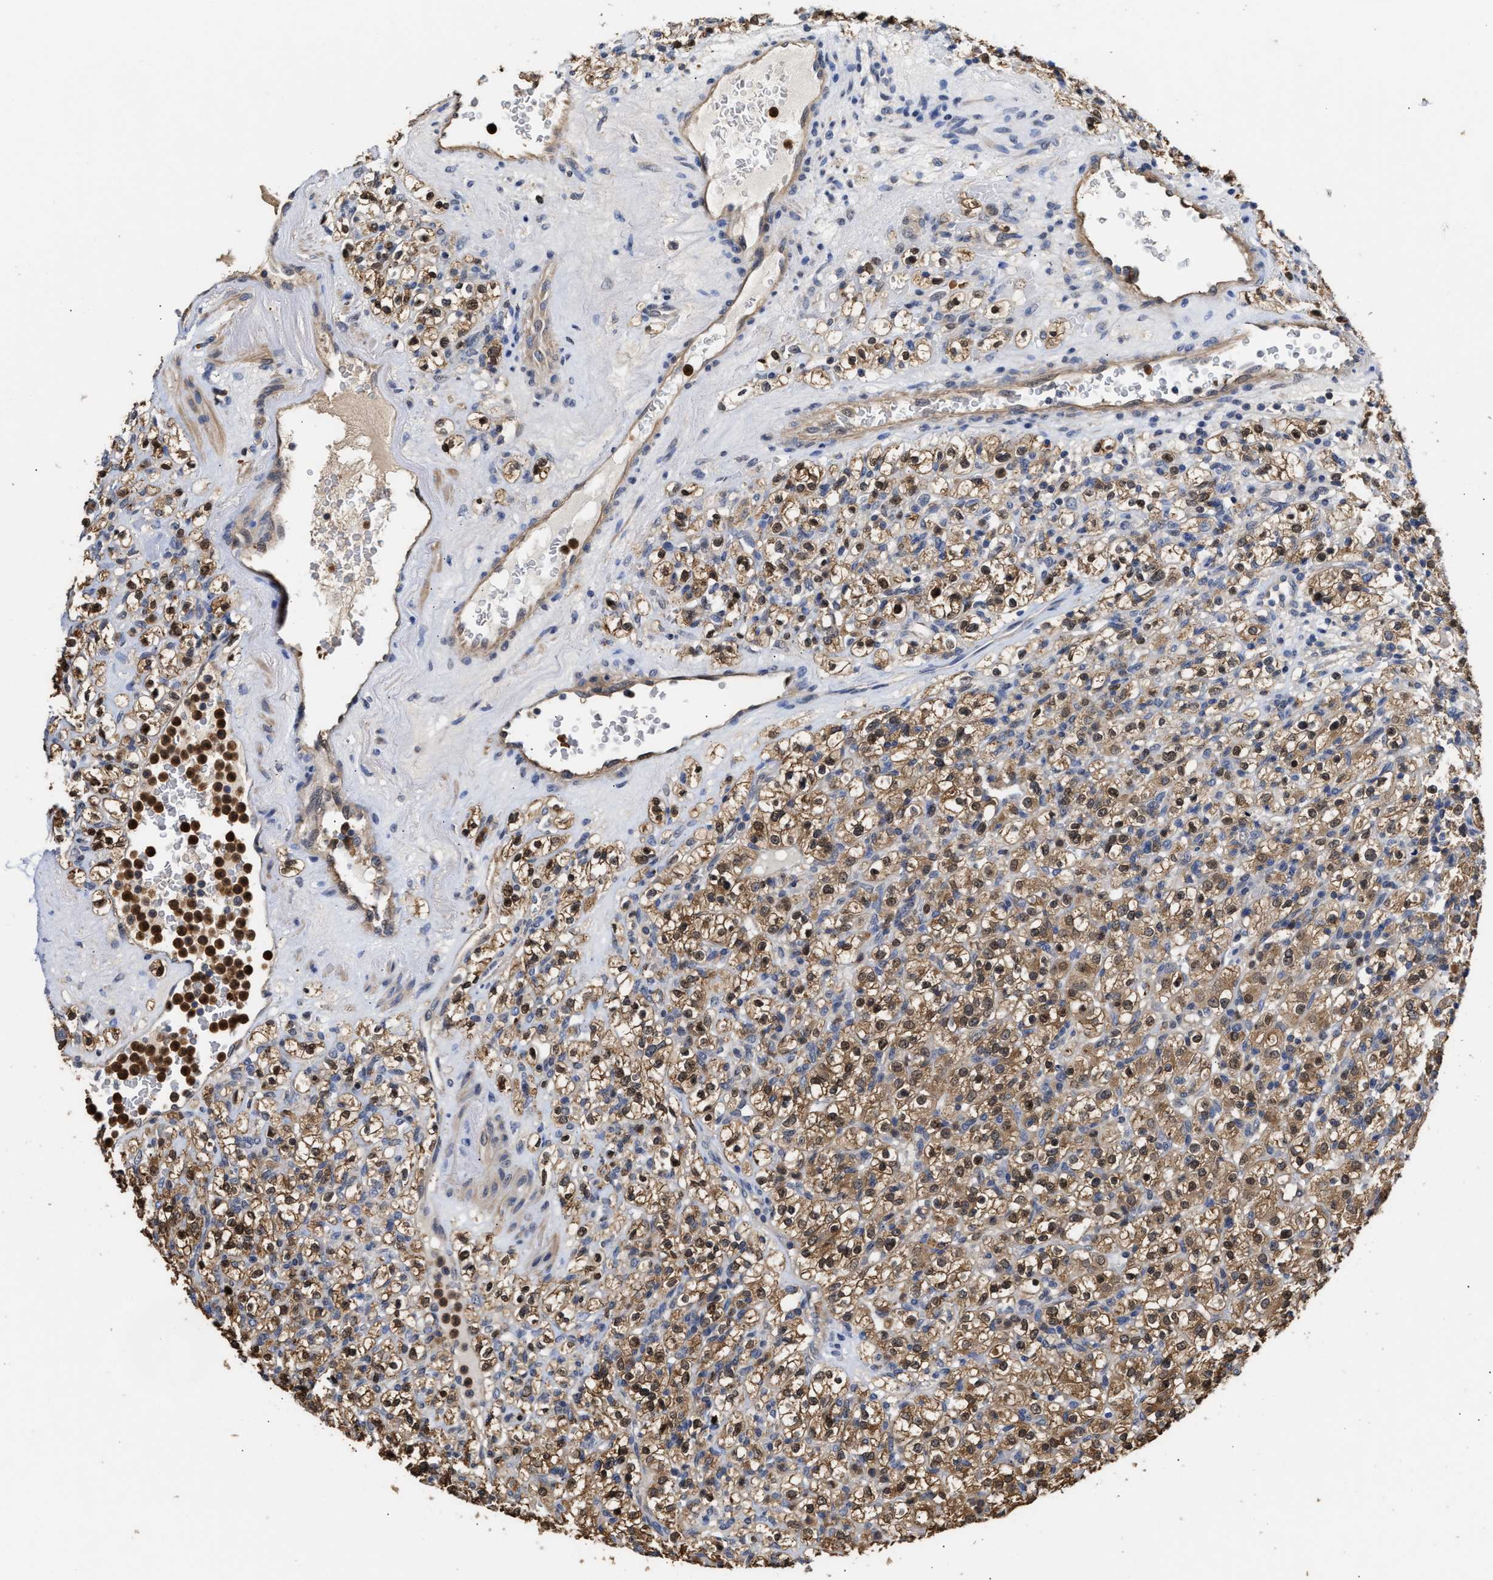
{"staining": {"intensity": "moderate", "quantity": ">75%", "location": "cytoplasmic/membranous,nuclear"}, "tissue": "renal cancer", "cell_type": "Tumor cells", "image_type": "cancer", "snomed": [{"axis": "morphology", "description": "Normal tissue, NOS"}, {"axis": "morphology", "description": "Adenocarcinoma, NOS"}, {"axis": "topography", "description": "Kidney"}], "caption": "IHC (DAB) staining of human renal cancer (adenocarcinoma) demonstrates moderate cytoplasmic/membranous and nuclear protein positivity in approximately >75% of tumor cells.", "gene": "KLHDC1", "patient": {"sex": "female", "age": 72}}